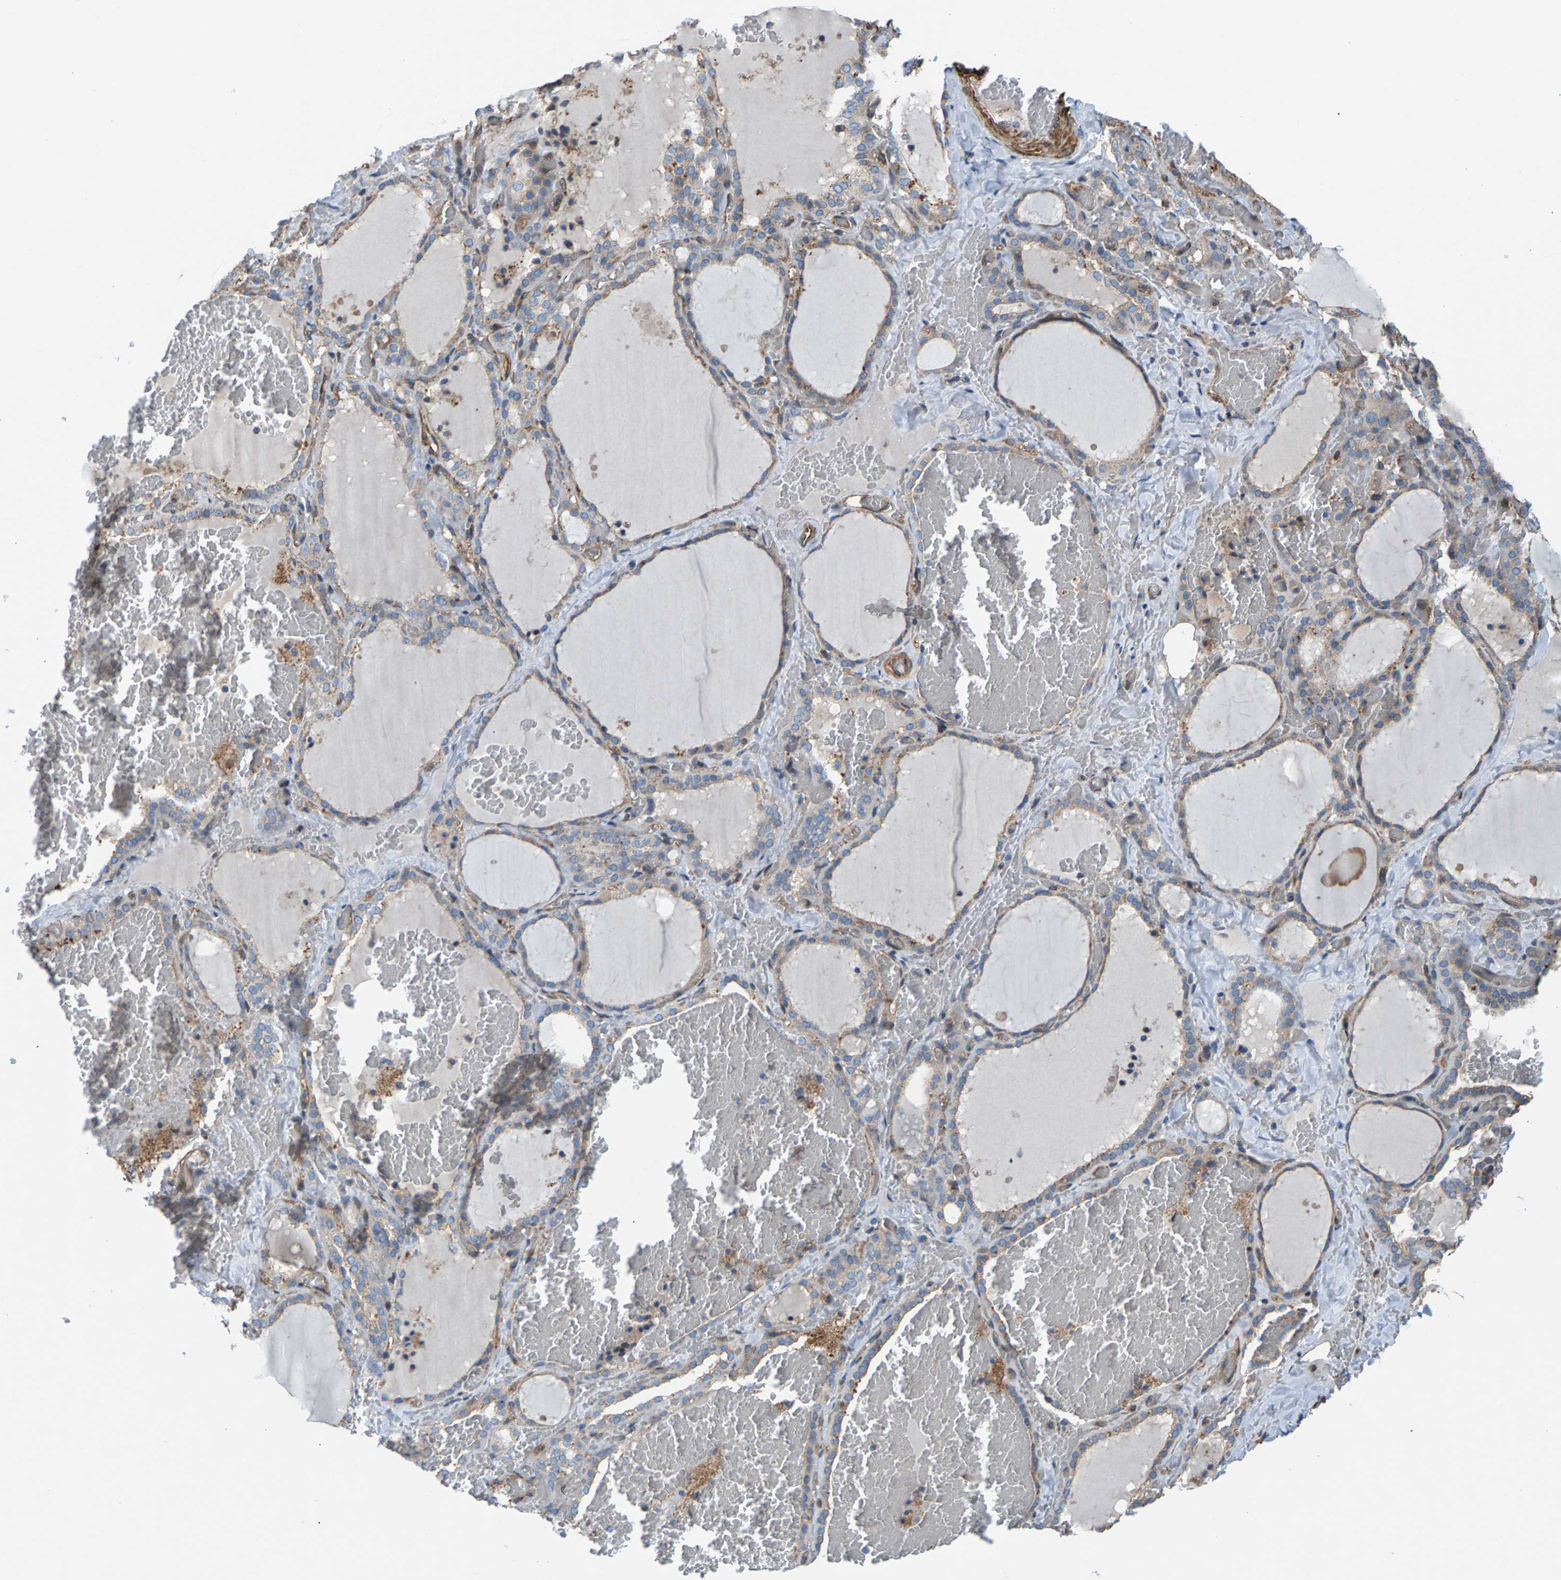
{"staining": {"intensity": "weak", "quantity": ">75%", "location": "cytoplasmic/membranous"}, "tissue": "thyroid gland", "cell_type": "Glandular cells", "image_type": "normal", "snomed": [{"axis": "morphology", "description": "Normal tissue, NOS"}, {"axis": "topography", "description": "Thyroid gland"}], "caption": "This is a micrograph of immunohistochemistry staining of unremarkable thyroid gland, which shows weak staining in the cytoplasmic/membranous of glandular cells.", "gene": "PDCL", "patient": {"sex": "female", "age": 22}}